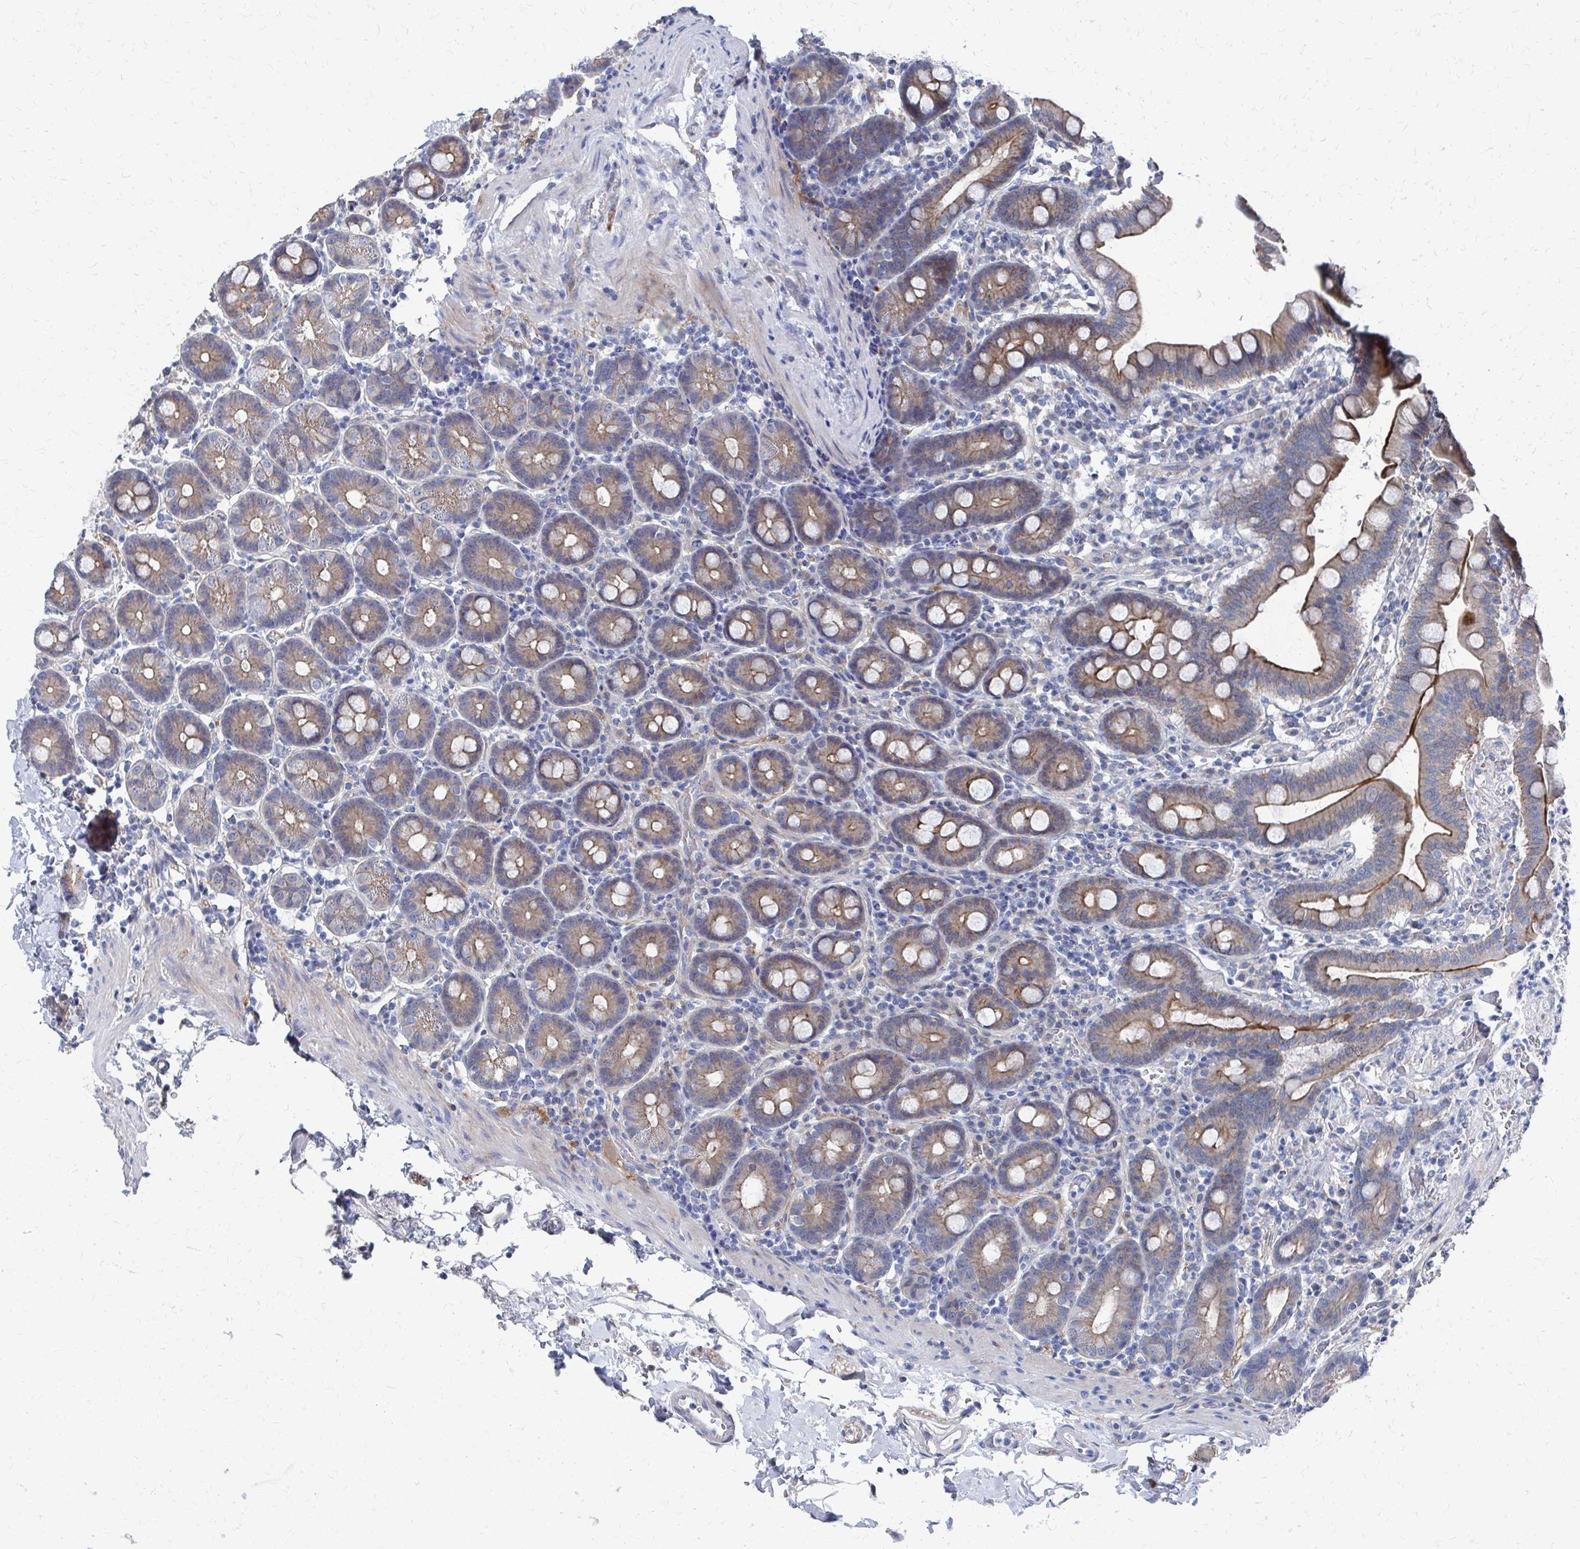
{"staining": {"intensity": "moderate", "quantity": ">75%", "location": "cytoplasmic/membranous"}, "tissue": "duodenum", "cell_type": "Glandular cells", "image_type": "normal", "snomed": [{"axis": "morphology", "description": "Normal tissue, NOS"}, {"axis": "topography", "description": "Pancreas"}, {"axis": "topography", "description": "Duodenum"}], "caption": "A photomicrograph of duodenum stained for a protein shows moderate cytoplasmic/membranous brown staining in glandular cells. (DAB (3,3'-diaminobenzidine) = brown stain, brightfield microscopy at high magnification).", "gene": "PLEKHG7", "patient": {"sex": "male", "age": 59}}